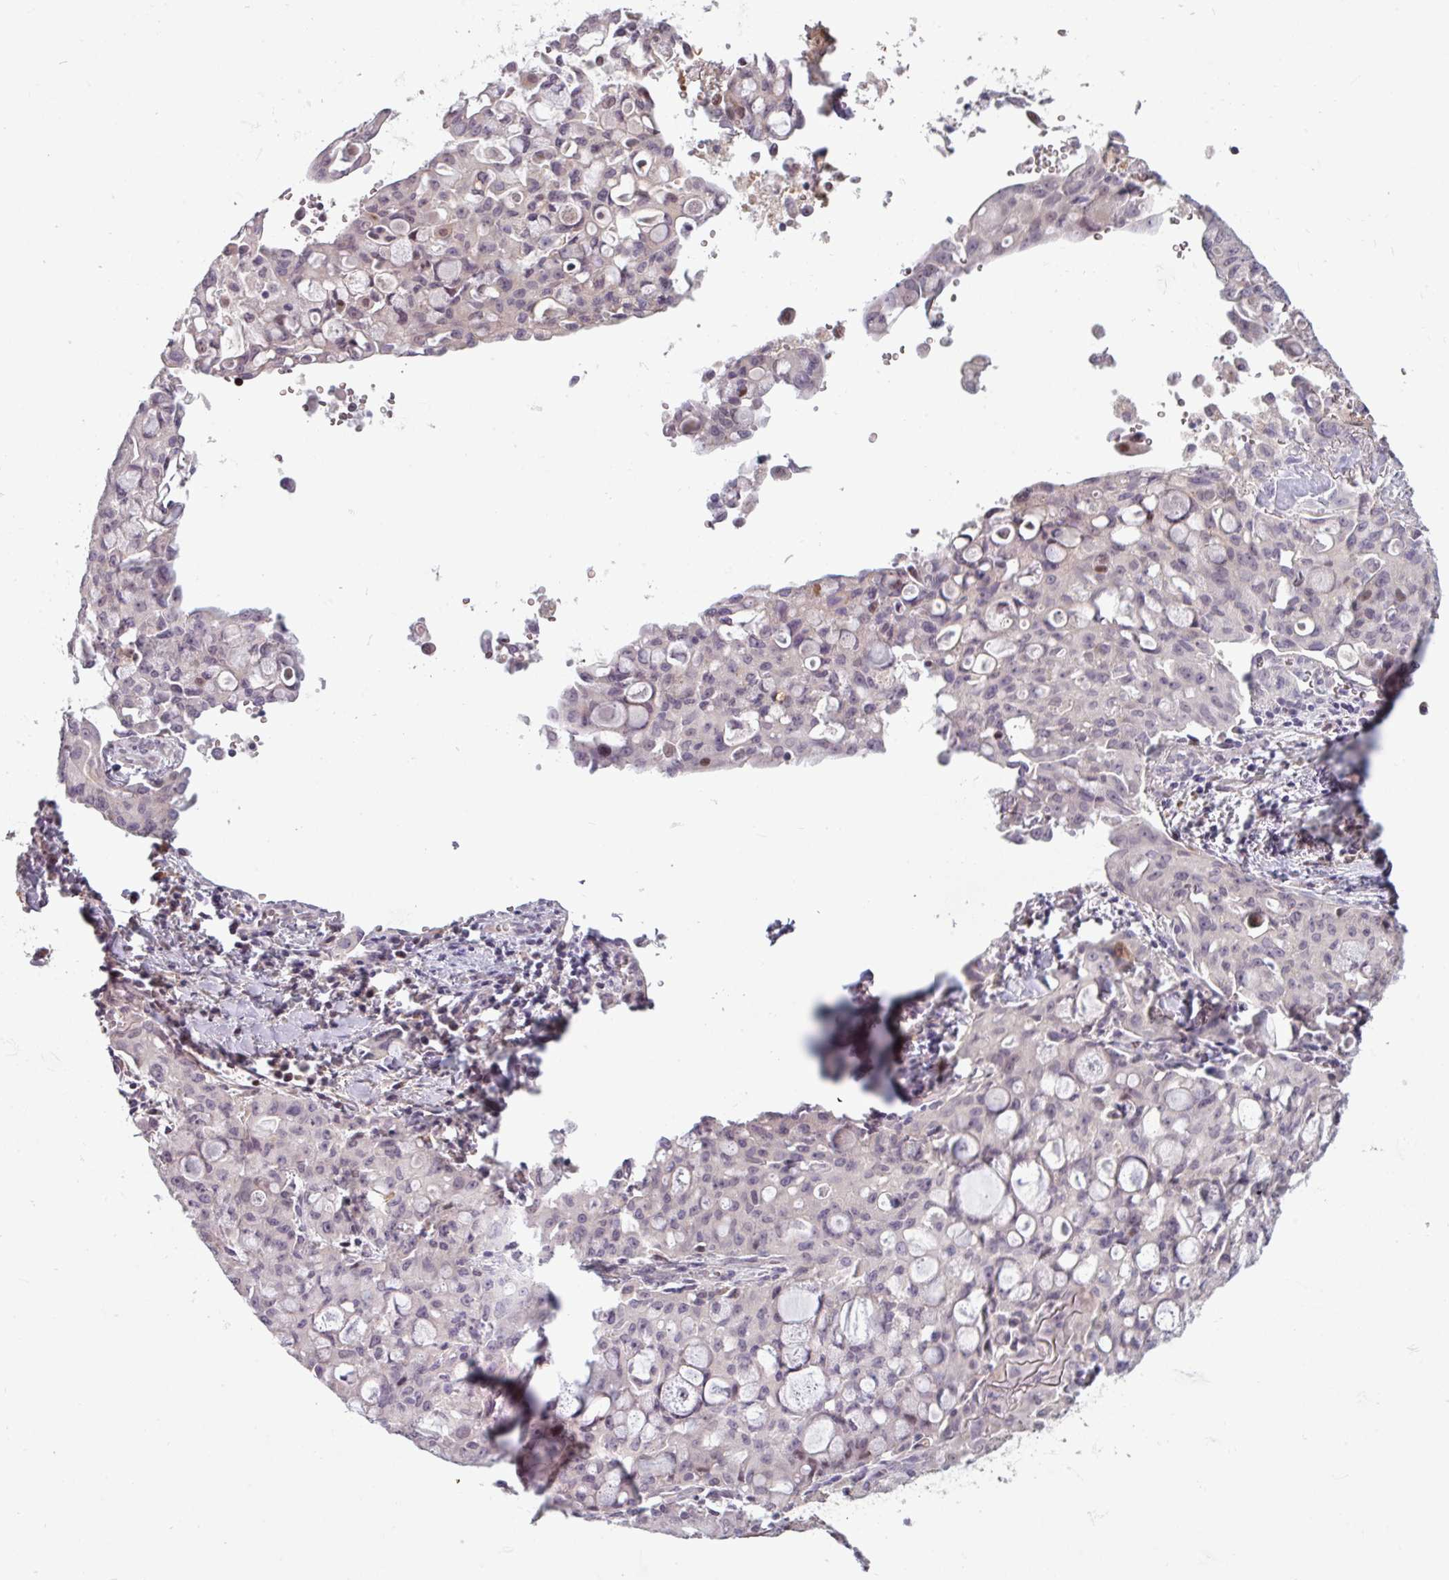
{"staining": {"intensity": "negative", "quantity": "none", "location": "none"}, "tissue": "lung cancer", "cell_type": "Tumor cells", "image_type": "cancer", "snomed": [{"axis": "morphology", "description": "Adenocarcinoma, NOS"}, {"axis": "topography", "description": "Lung"}], "caption": "Lung cancer stained for a protein using IHC reveals no expression tumor cells.", "gene": "C2orf16", "patient": {"sex": "female", "age": 44}}